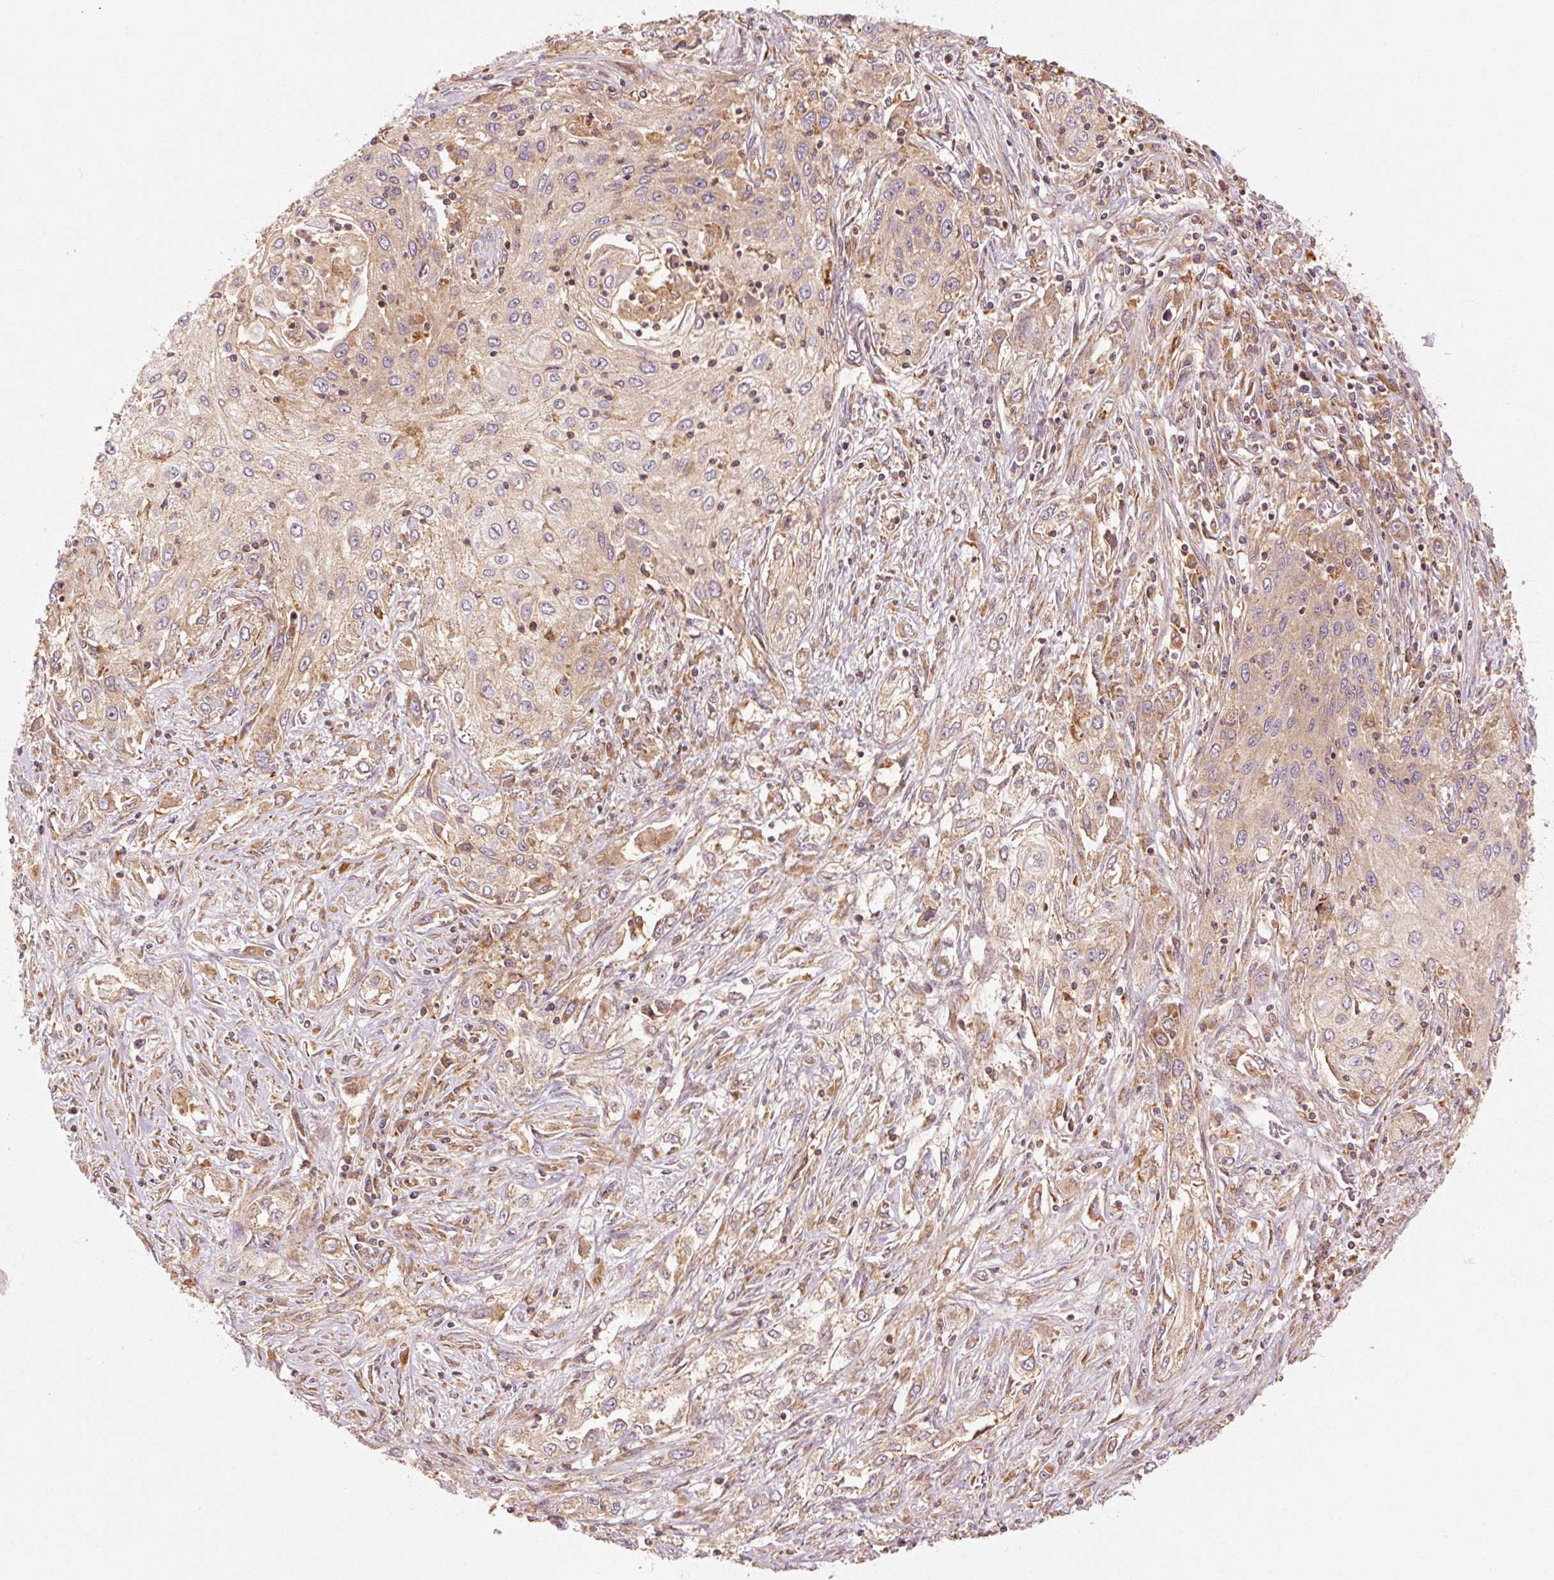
{"staining": {"intensity": "weak", "quantity": "25%-75%", "location": "cytoplasmic/membranous"}, "tissue": "lung cancer", "cell_type": "Tumor cells", "image_type": "cancer", "snomed": [{"axis": "morphology", "description": "Squamous cell carcinoma, NOS"}, {"axis": "topography", "description": "Lung"}], "caption": "Weak cytoplasmic/membranous staining is seen in about 25%-75% of tumor cells in squamous cell carcinoma (lung).", "gene": "CTNNA1", "patient": {"sex": "female", "age": 69}}